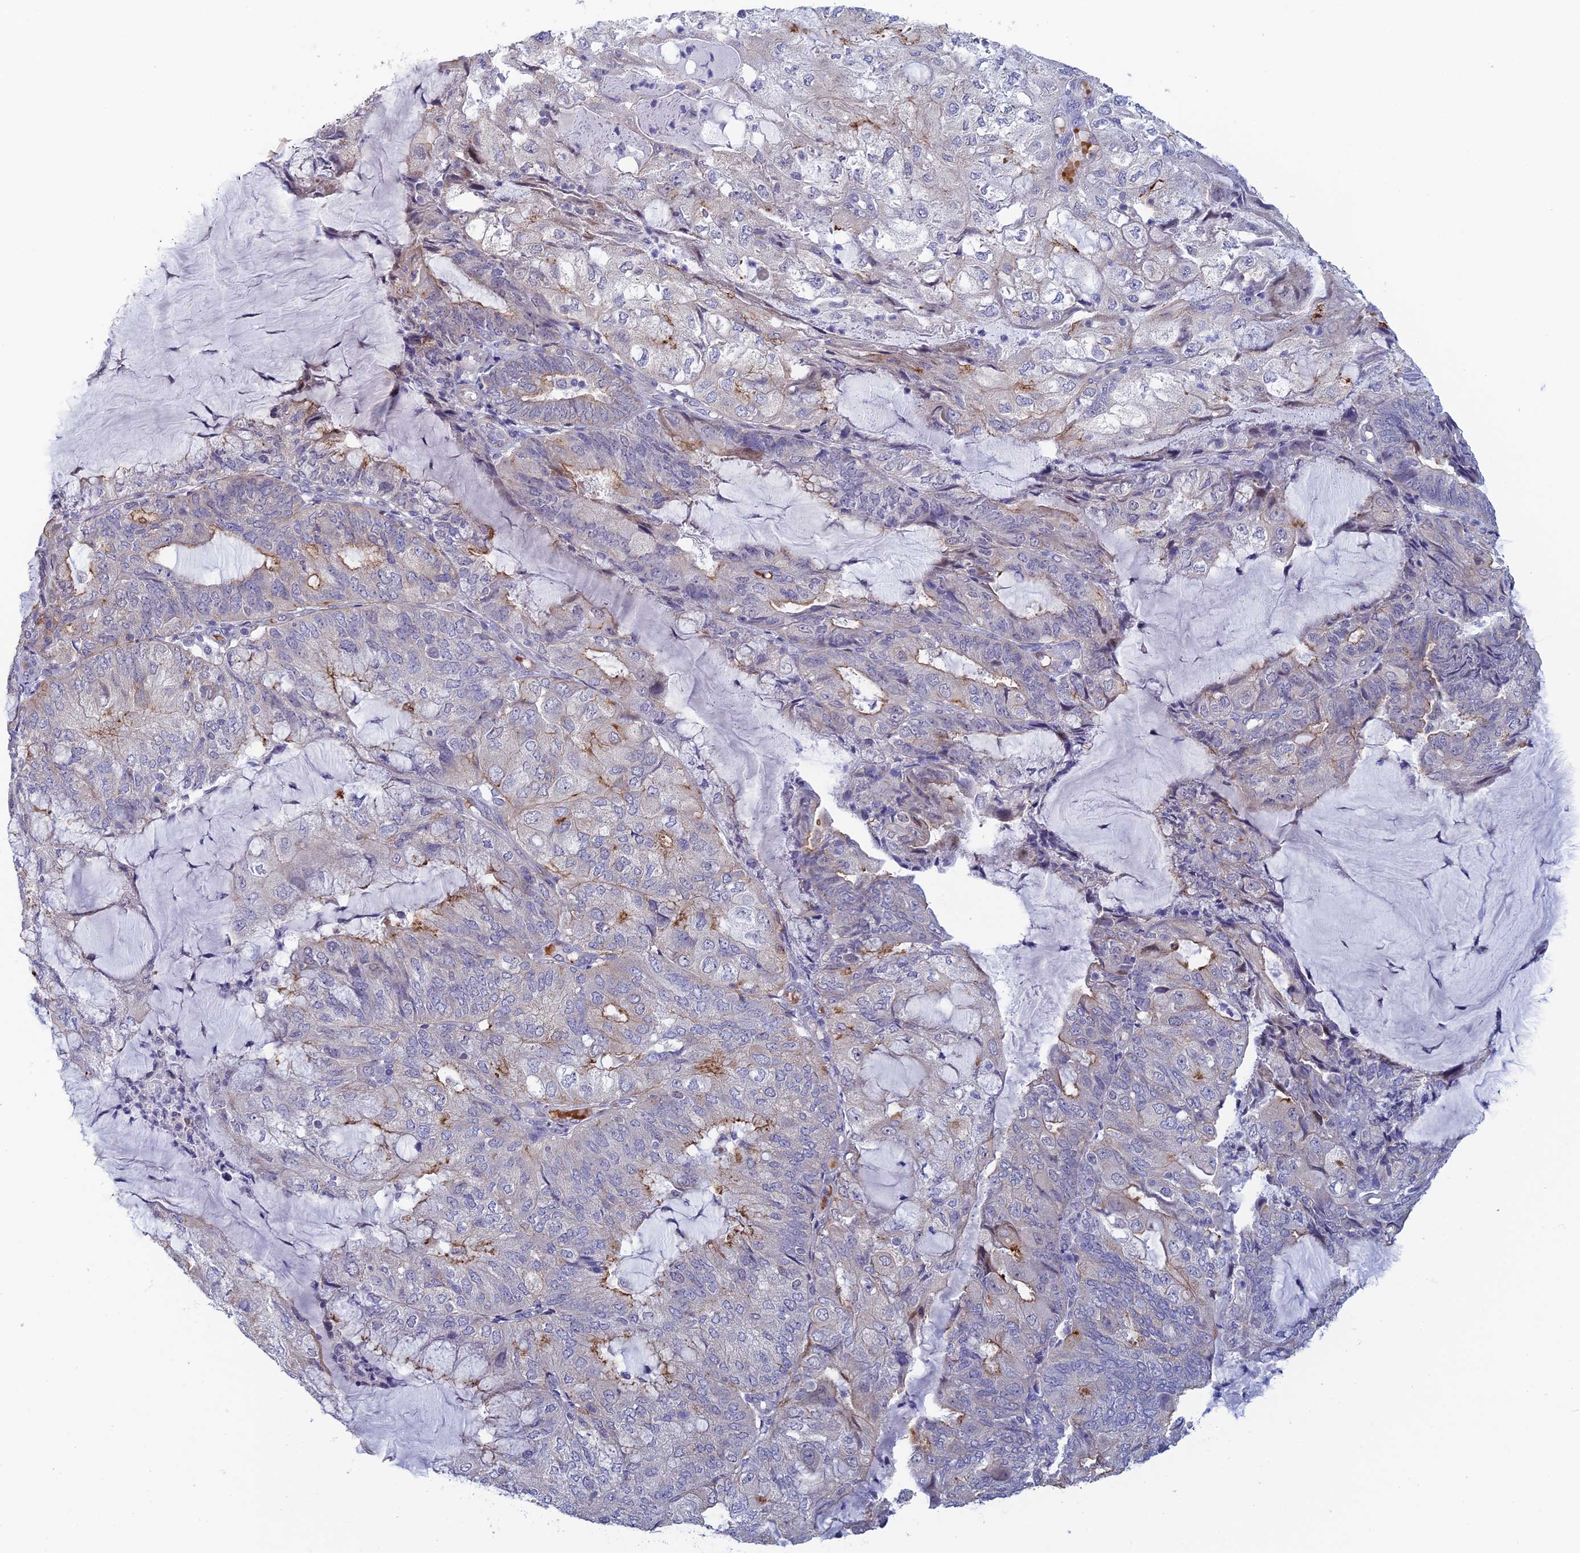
{"staining": {"intensity": "moderate", "quantity": "<25%", "location": "cytoplasmic/membranous"}, "tissue": "endometrial cancer", "cell_type": "Tumor cells", "image_type": "cancer", "snomed": [{"axis": "morphology", "description": "Adenocarcinoma, NOS"}, {"axis": "topography", "description": "Endometrium"}], "caption": "Immunohistochemical staining of human endometrial cancer (adenocarcinoma) displays moderate cytoplasmic/membranous protein expression in about <25% of tumor cells.", "gene": "GIPC1", "patient": {"sex": "female", "age": 81}}